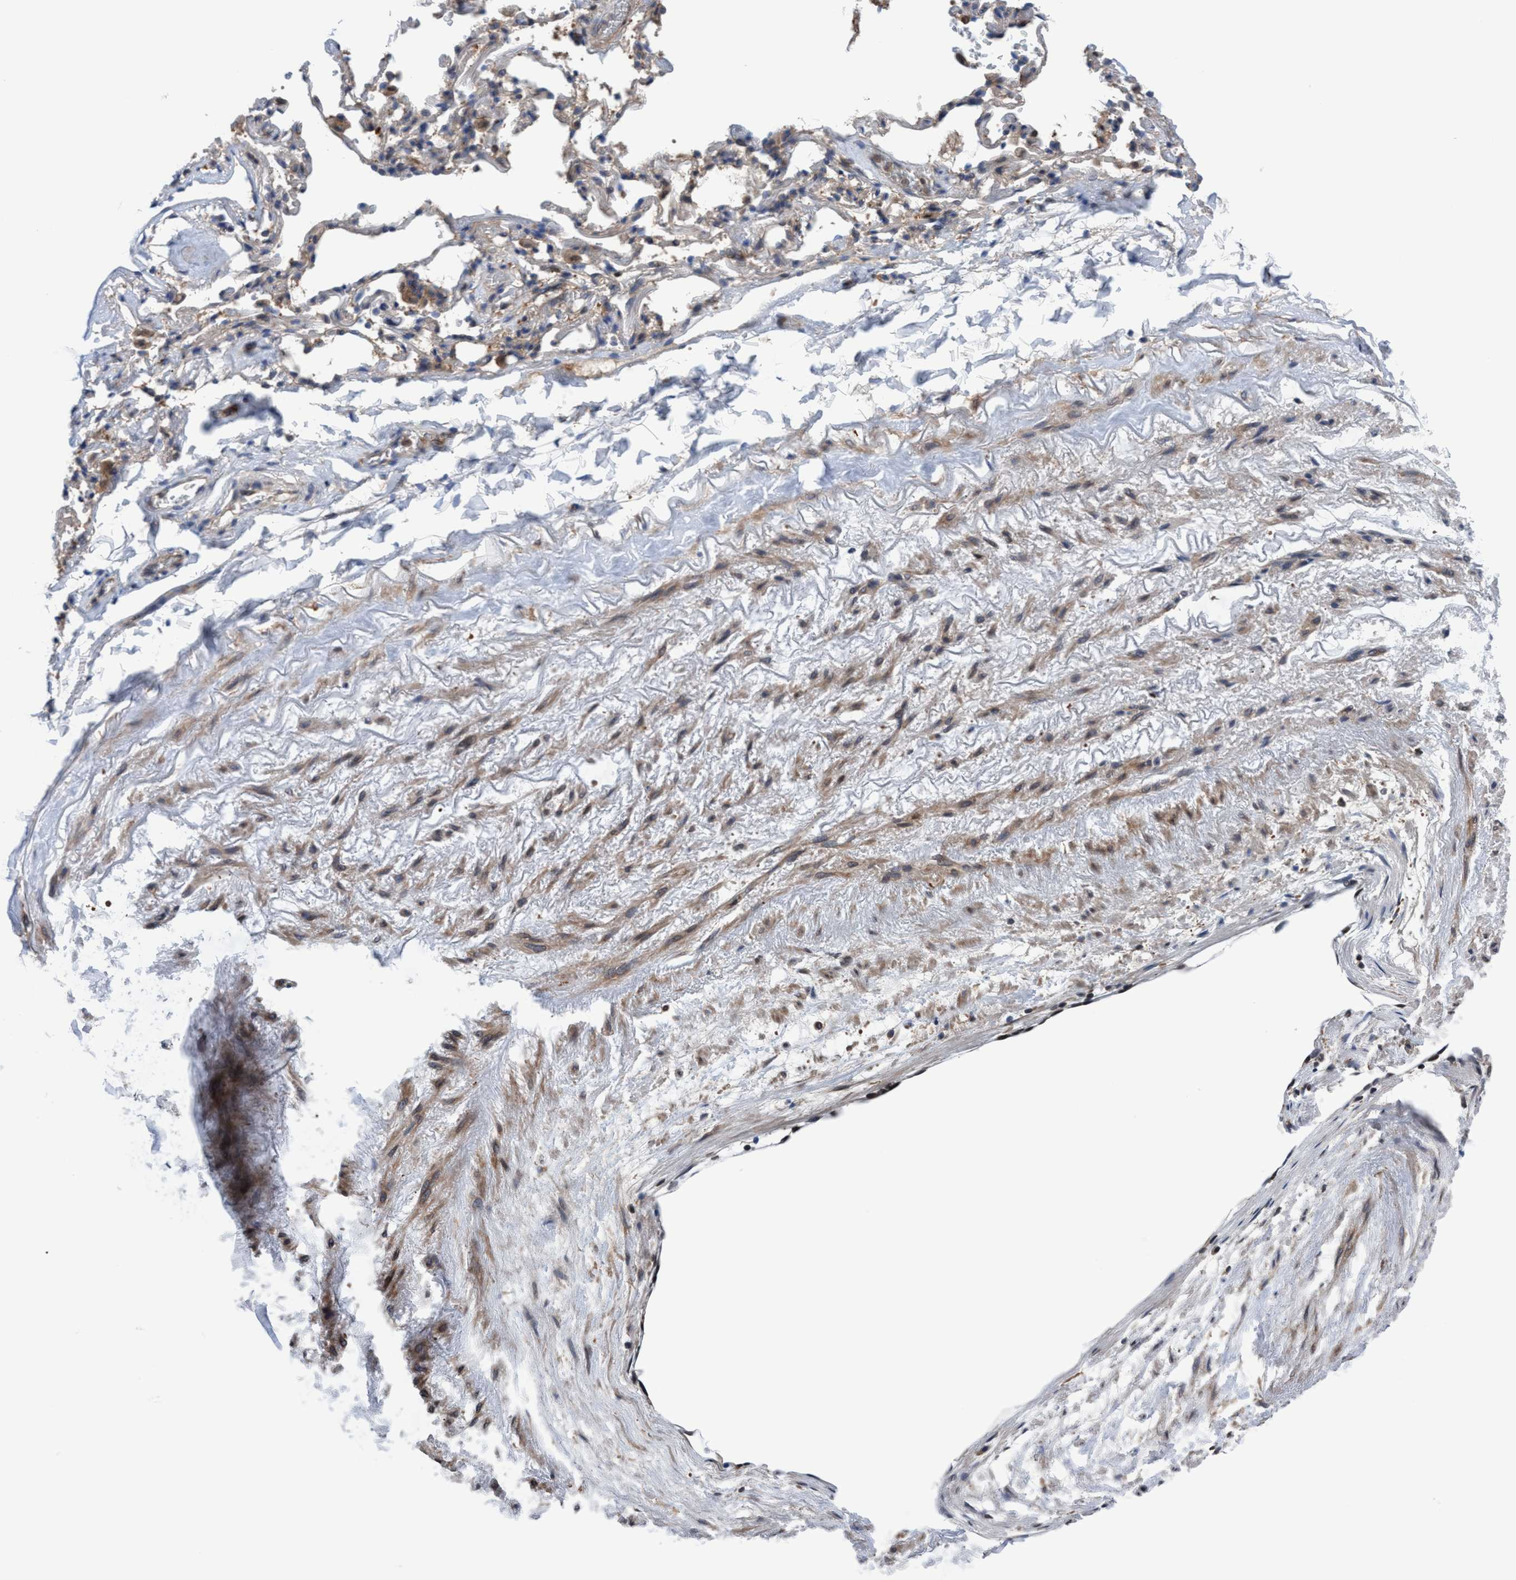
{"staining": {"intensity": "weak", "quantity": "25%-75%", "location": "cytoplasmic/membranous"}, "tissue": "adipose tissue", "cell_type": "Adipocytes", "image_type": "normal", "snomed": [{"axis": "morphology", "description": "Normal tissue, NOS"}, {"axis": "topography", "description": "Cartilage tissue"}, {"axis": "topography", "description": "Lung"}], "caption": "Immunohistochemical staining of unremarkable human adipose tissue reveals 25%-75% levels of weak cytoplasmic/membranous protein expression in about 25%-75% of adipocytes. (IHC, brightfield microscopy, high magnification).", "gene": "GLOD4", "patient": {"sex": "female", "age": 77}}